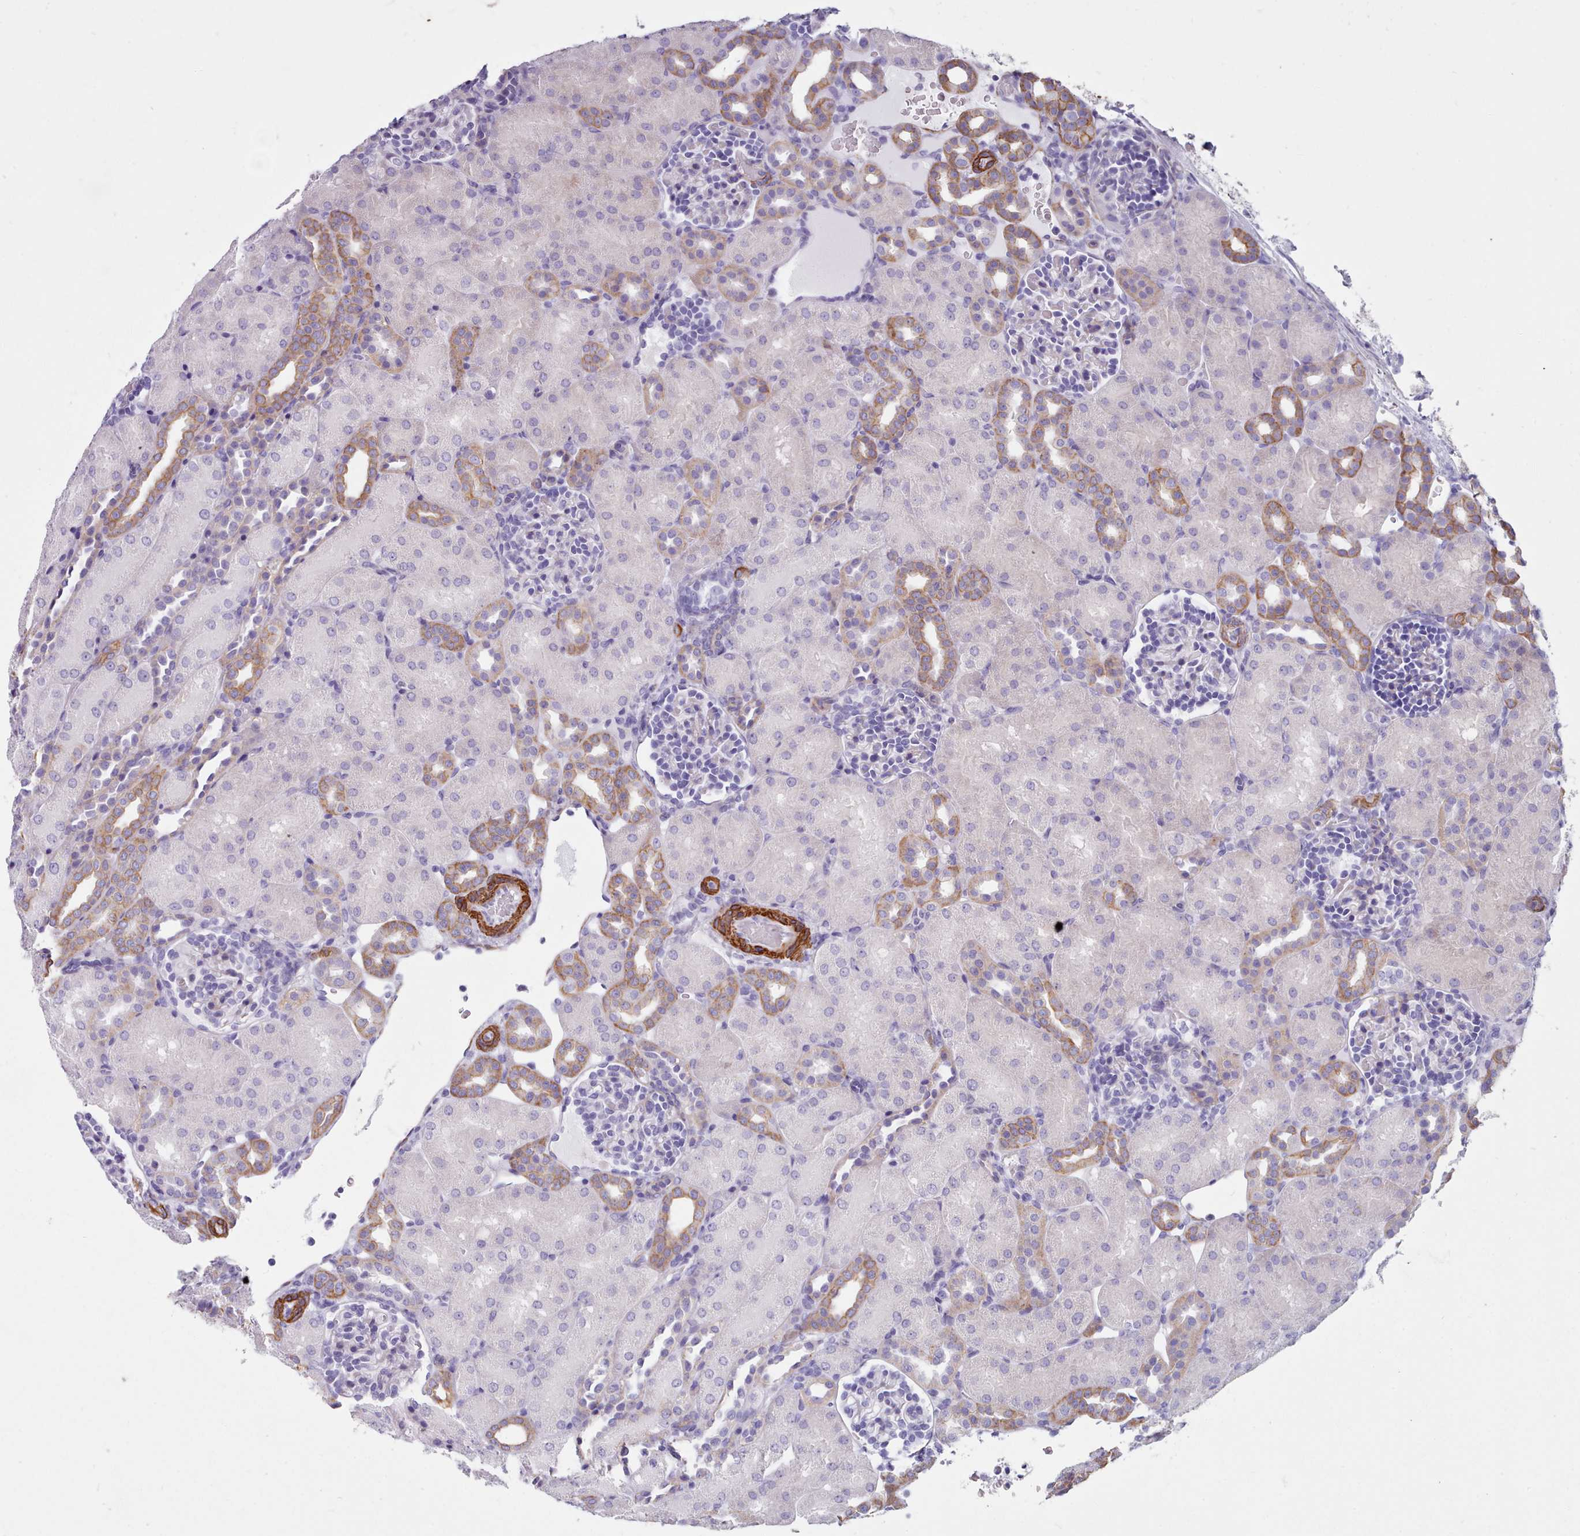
{"staining": {"intensity": "negative", "quantity": "none", "location": "none"}, "tissue": "kidney", "cell_type": "Cells in glomeruli", "image_type": "normal", "snomed": [{"axis": "morphology", "description": "Normal tissue, NOS"}, {"axis": "topography", "description": "Kidney"}], "caption": "Kidney was stained to show a protein in brown. There is no significant positivity in cells in glomeruli. (DAB IHC visualized using brightfield microscopy, high magnification).", "gene": "FPGS", "patient": {"sex": "male", "age": 1}}